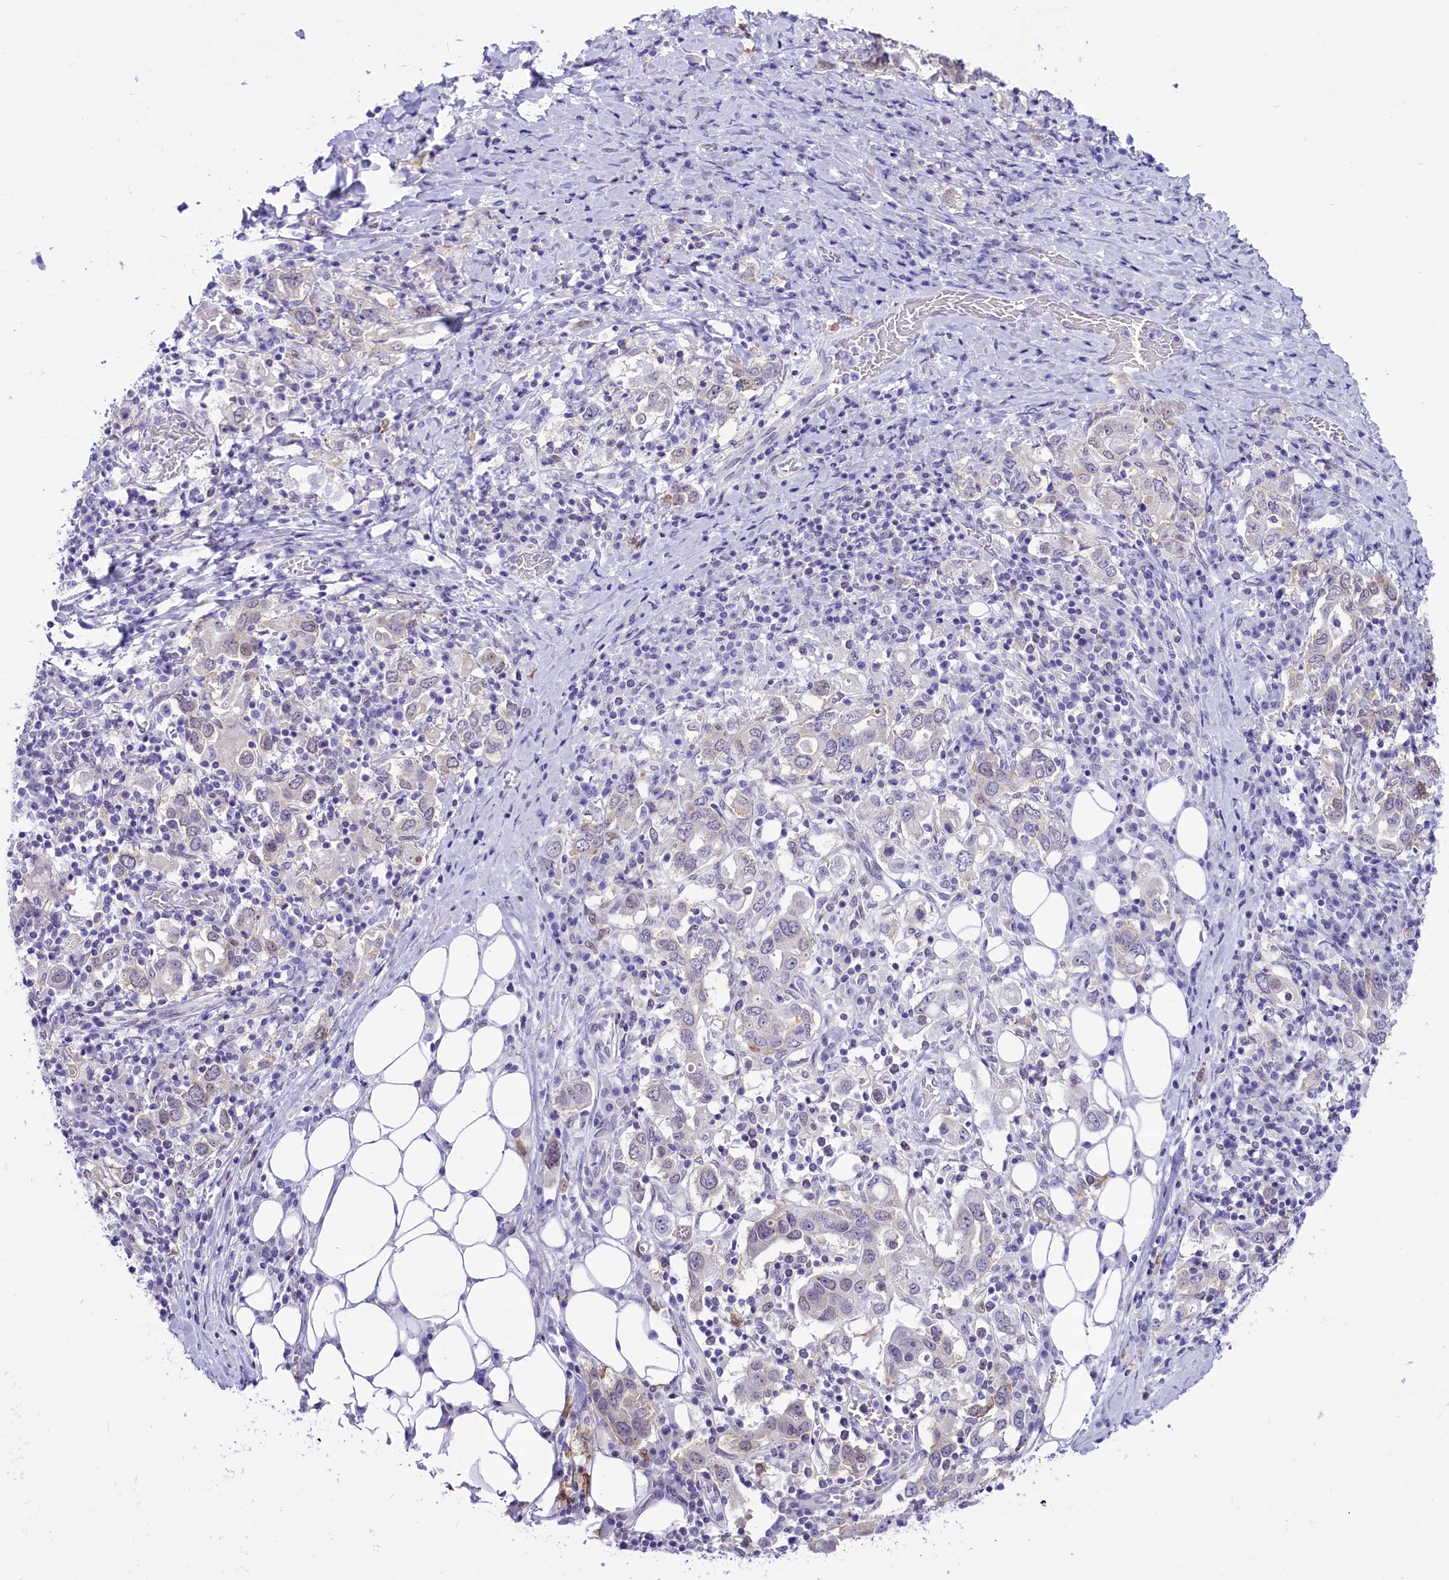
{"staining": {"intensity": "weak", "quantity": "<25%", "location": "cytoplasmic/membranous"}, "tissue": "stomach cancer", "cell_type": "Tumor cells", "image_type": "cancer", "snomed": [{"axis": "morphology", "description": "Adenocarcinoma, NOS"}, {"axis": "topography", "description": "Stomach, upper"}, {"axis": "topography", "description": "Stomach"}], "caption": "This is an immunohistochemistry histopathology image of adenocarcinoma (stomach). There is no positivity in tumor cells.", "gene": "RPS6KB1", "patient": {"sex": "male", "age": 62}}